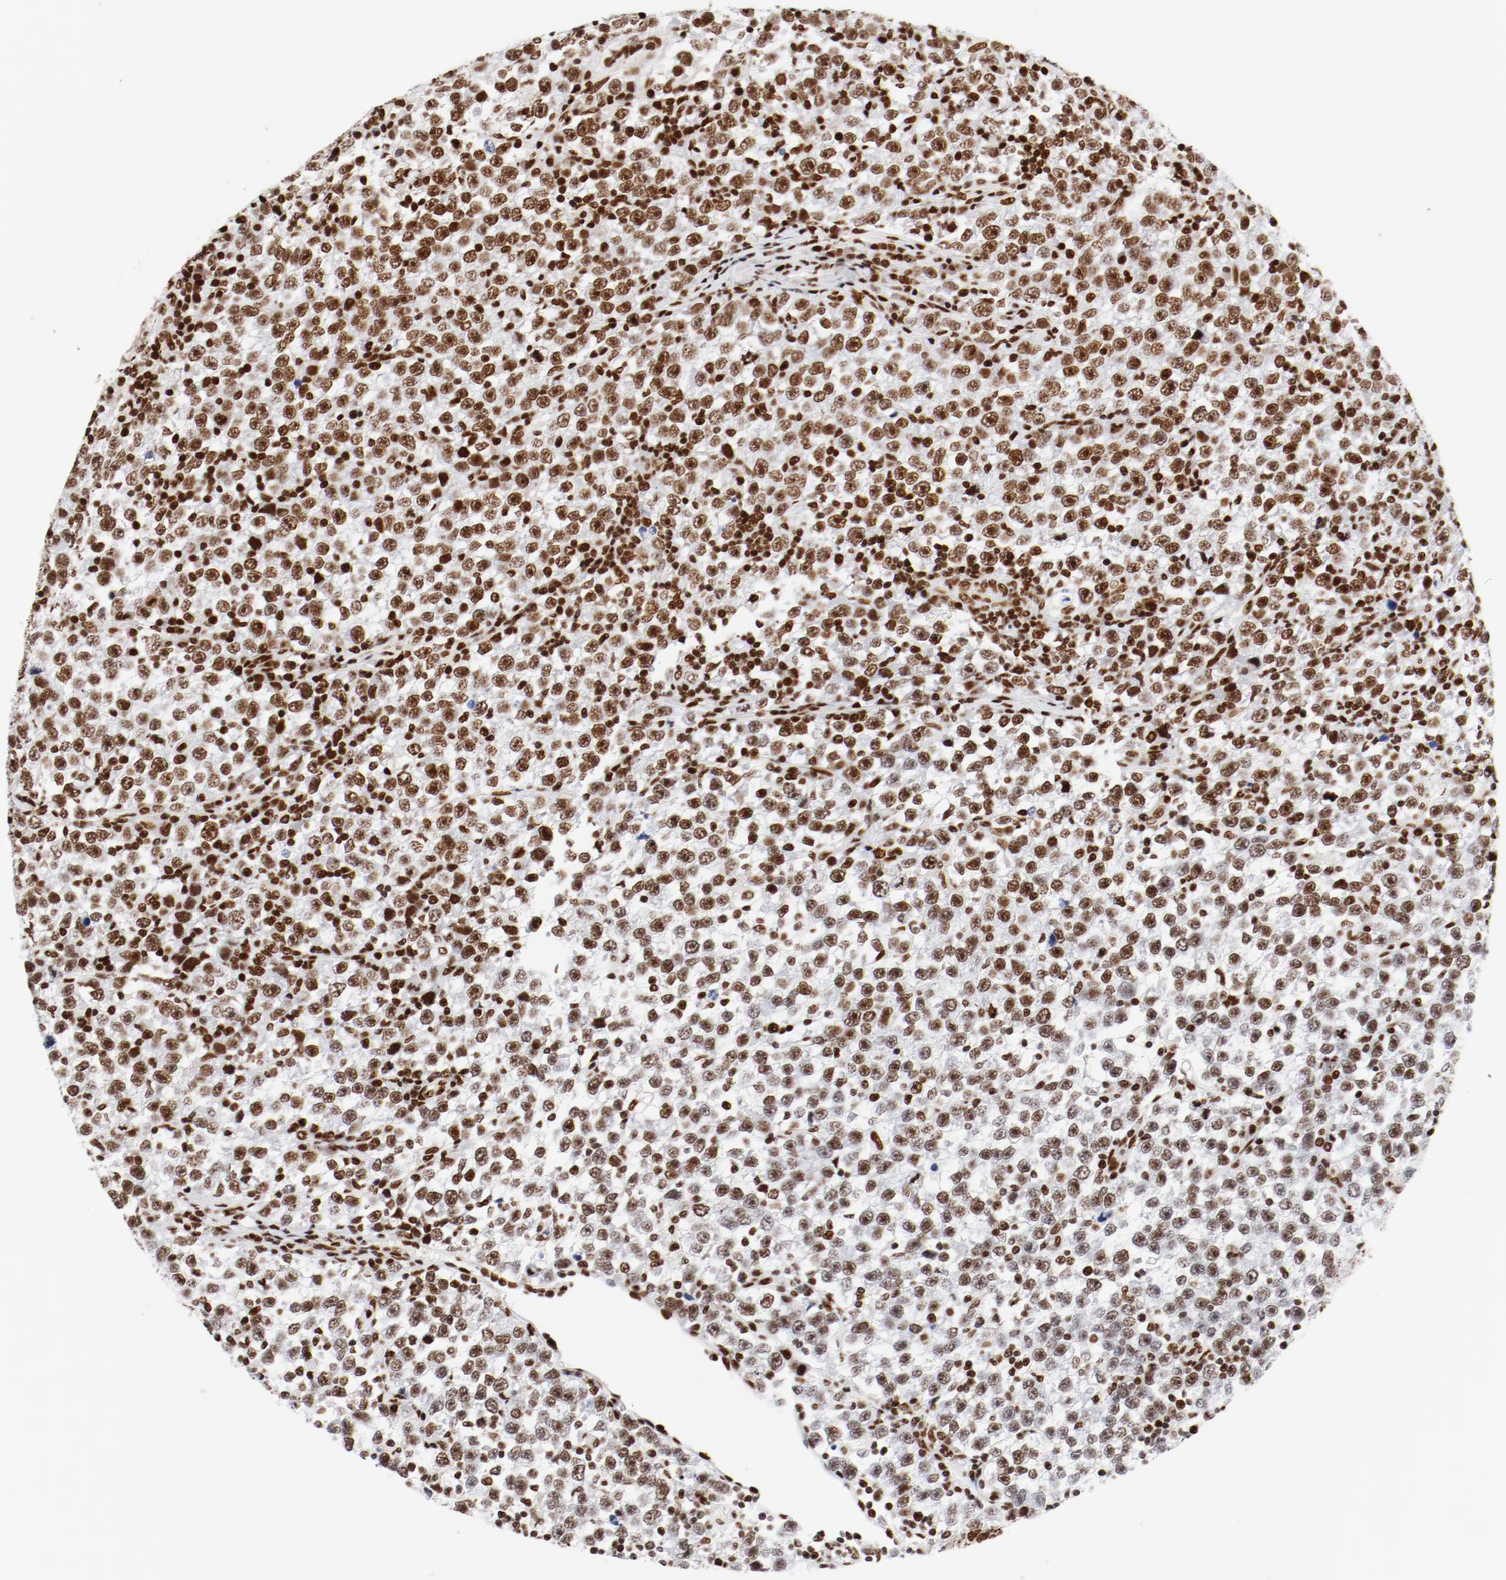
{"staining": {"intensity": "moderate", "quantity": ">75%", "location": "nuclear"}, "tissue": "testis cancer", "cell_type": "Tumor cells", "image_type": "cancer", "snomed": [{"axis": "morphology", "description": "Seminoma, NOS"}, {"axis": "topography", "description": "Testis"}], "caption": "IHC staining of seminoma (testis), which exhibits medium levels of moderate nuclear staining in about >75% of tumor cells indicating moderate nuclear protein positivity. The staining was performed using DAB (brown) for protein detection and nuclei were counterstained in hematoxylin (blue).", "gene": "CTBP1", "patient": {"sex": "male", "age": 43}}